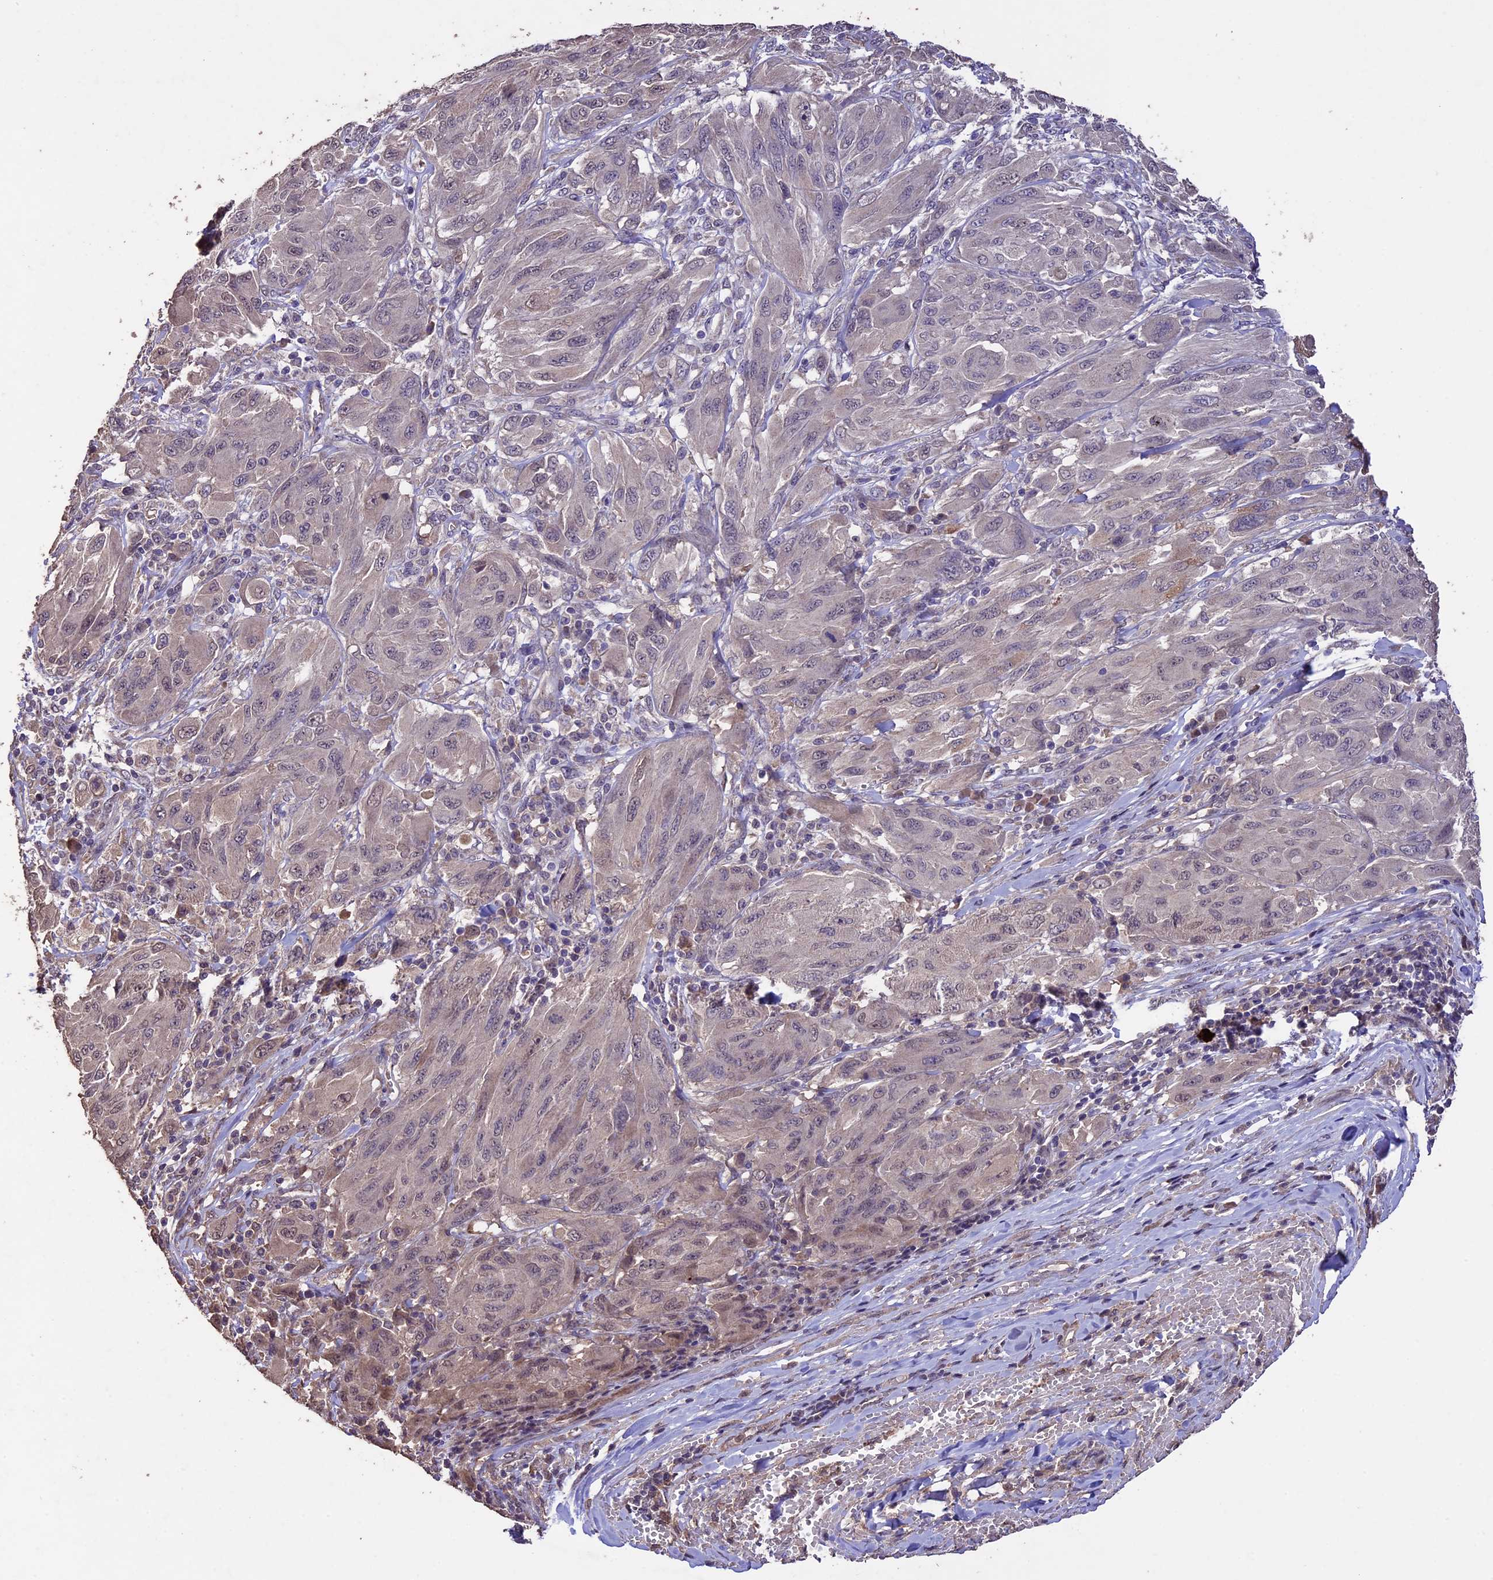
{"staining": {"intensity": "weak", "quantity": "<25%", "location": "cytoplasmic/membranous,nuclear"}, "tissue": "melanoma", "cell_type": "Tumor cells", "image_type": "cancer", "snomed": [{"axis": "morphology", "description": "Malignant melanoma, NOS"}, {"axis": "topography", "description": "Skin"}], "caption": "The histopathology image displays no staining of tumor cells in melanoma.", "gene": "DIS3L", "patient": {"sex": "female", "age": 91}}